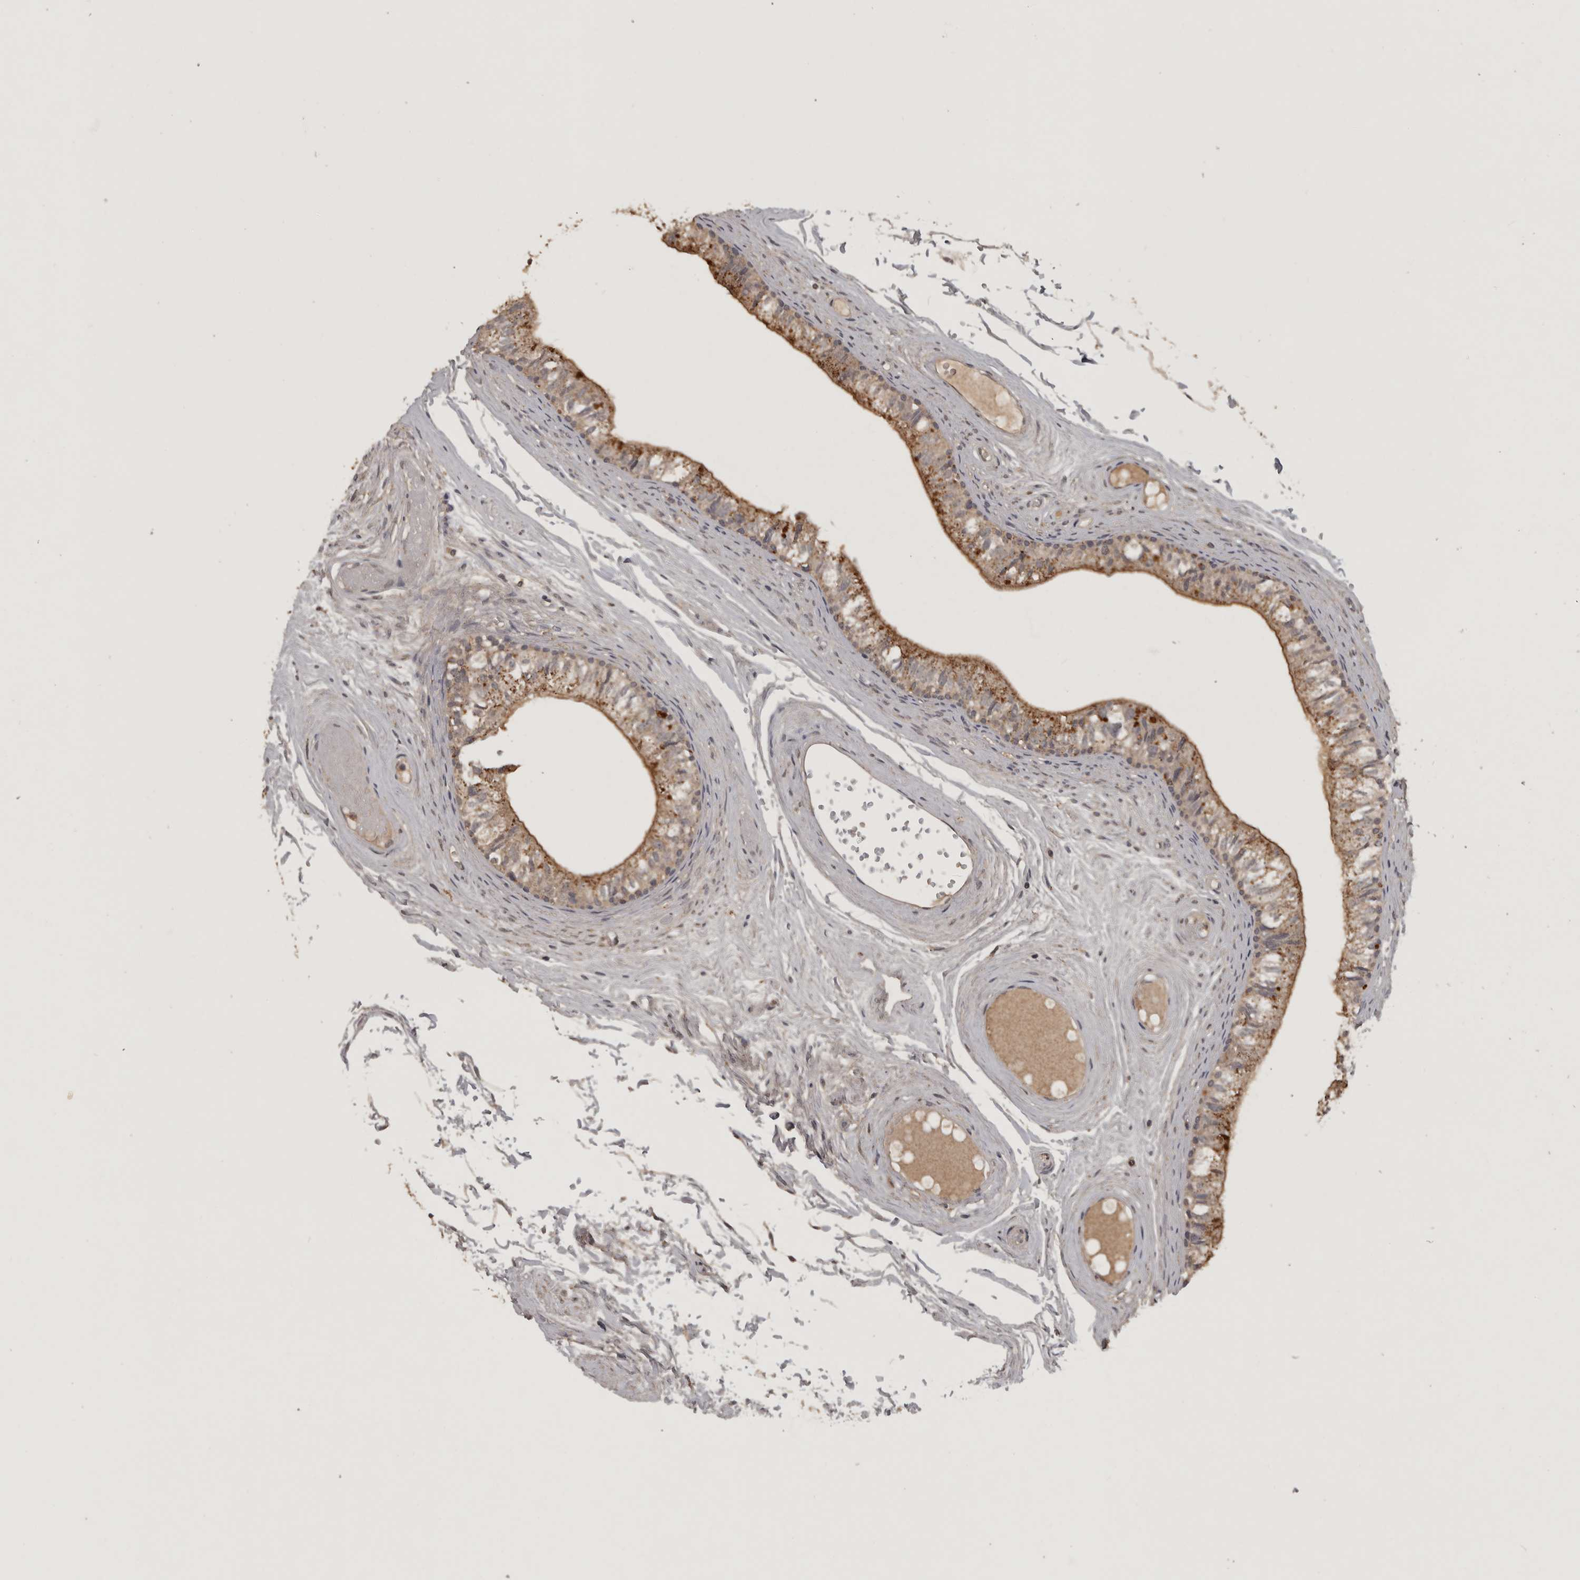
{"staining": {"intensity": "moderate", "quantity": ">75%", "location": "cytoplasmic/membranous"}, "tissue": "epididymis", "cell_type": "Glandular cells", "image_type": "normal", "snomed": [{"axis": "morphology", "description": "Normal tissue, NOS"}, {"axis": "topography", "description": "Epididymis"}], "caption": "Protein staining displays moderate cytoplasmic/membranous staining in about >75% of glandular cells in normal epididymis.", "gene": "ADAMTS4", "patient": {"sex": "male", "age": 79}}